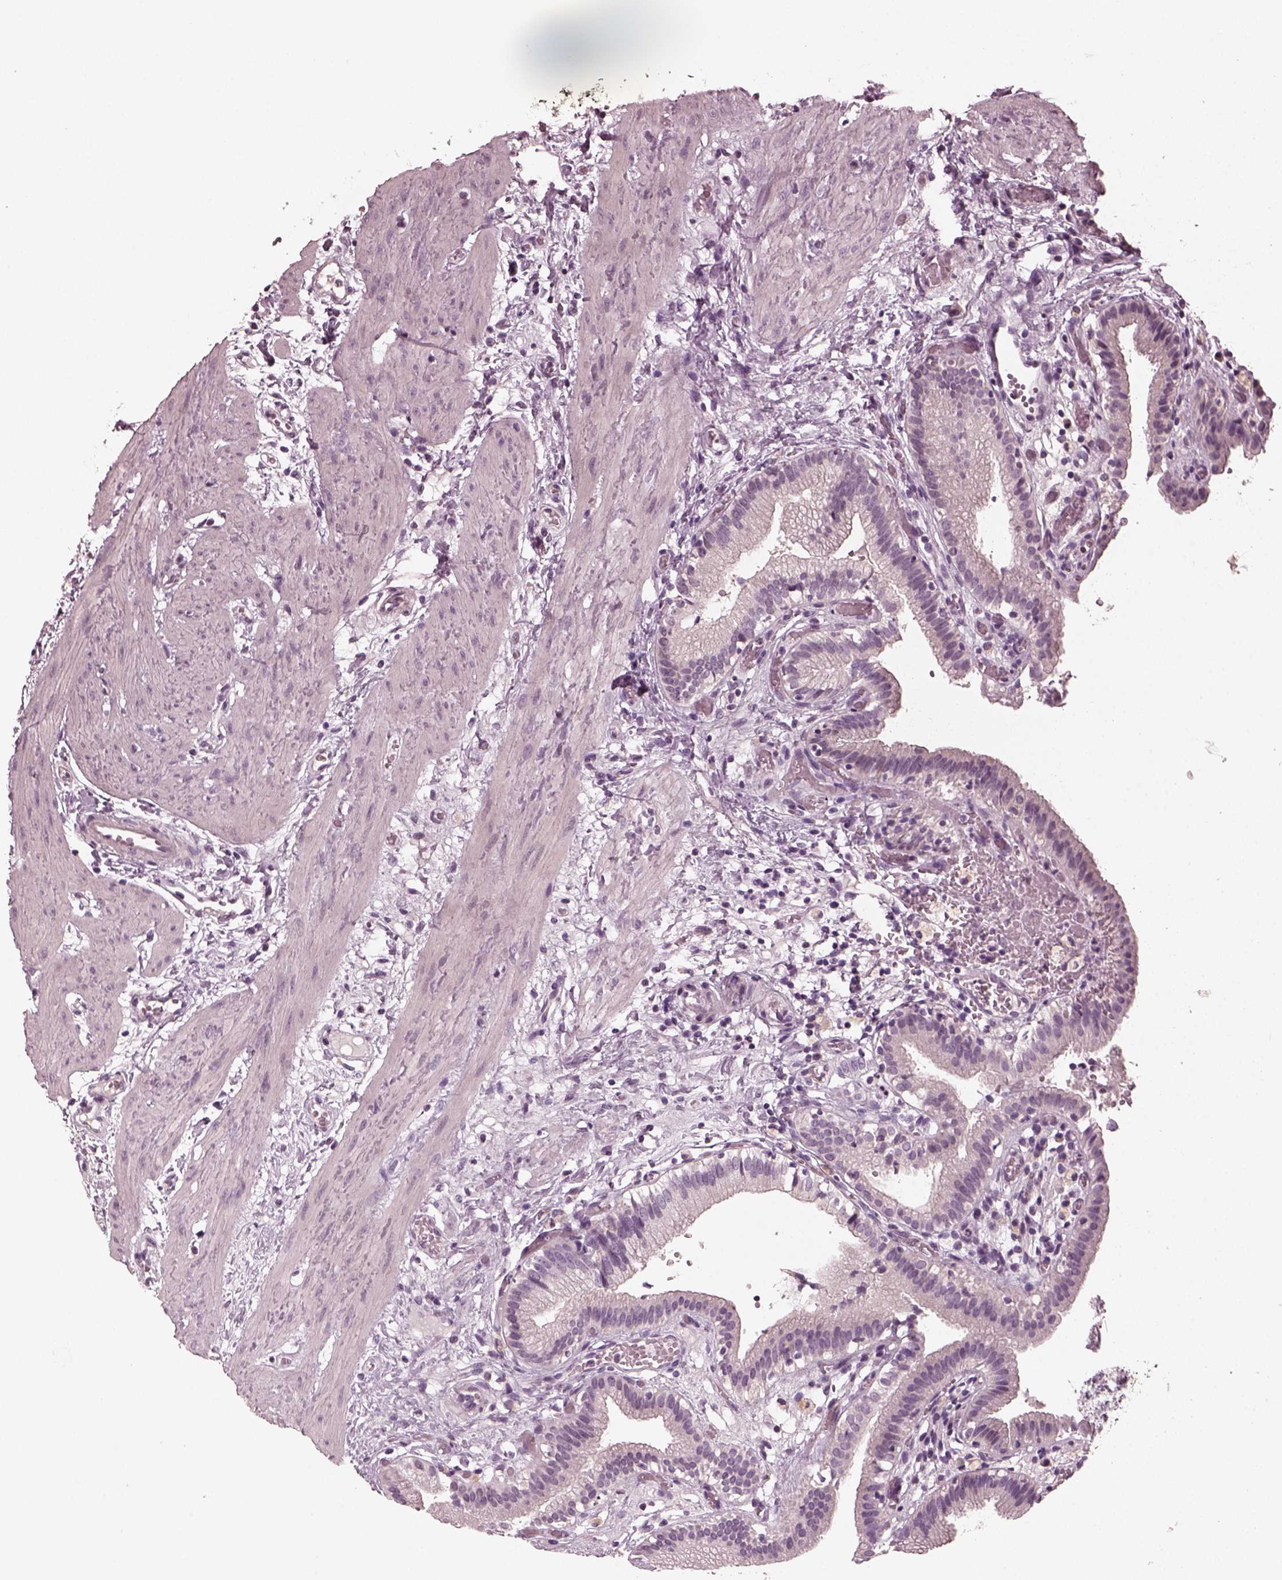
{"staining": {"intensity": "negative", "quantity": "none", "location": "none"}, "tissue": "gallbladder", "cell_type": "Glandular cells", "image_type": "normal", "snomed": [{"axis": "morphology", "description": "Normal tissue, NOS"}, {"axis": "topography", "description": "Gallbladder"}], "caption": "Micrograph shows no protein positivity in glandular cells of unremarkable gallbladder. (Immunohistochemistry, brightfield microscopy, high magnification).", "gene": "RCVRN", "patient": {"sex": "female", "age": 24}}